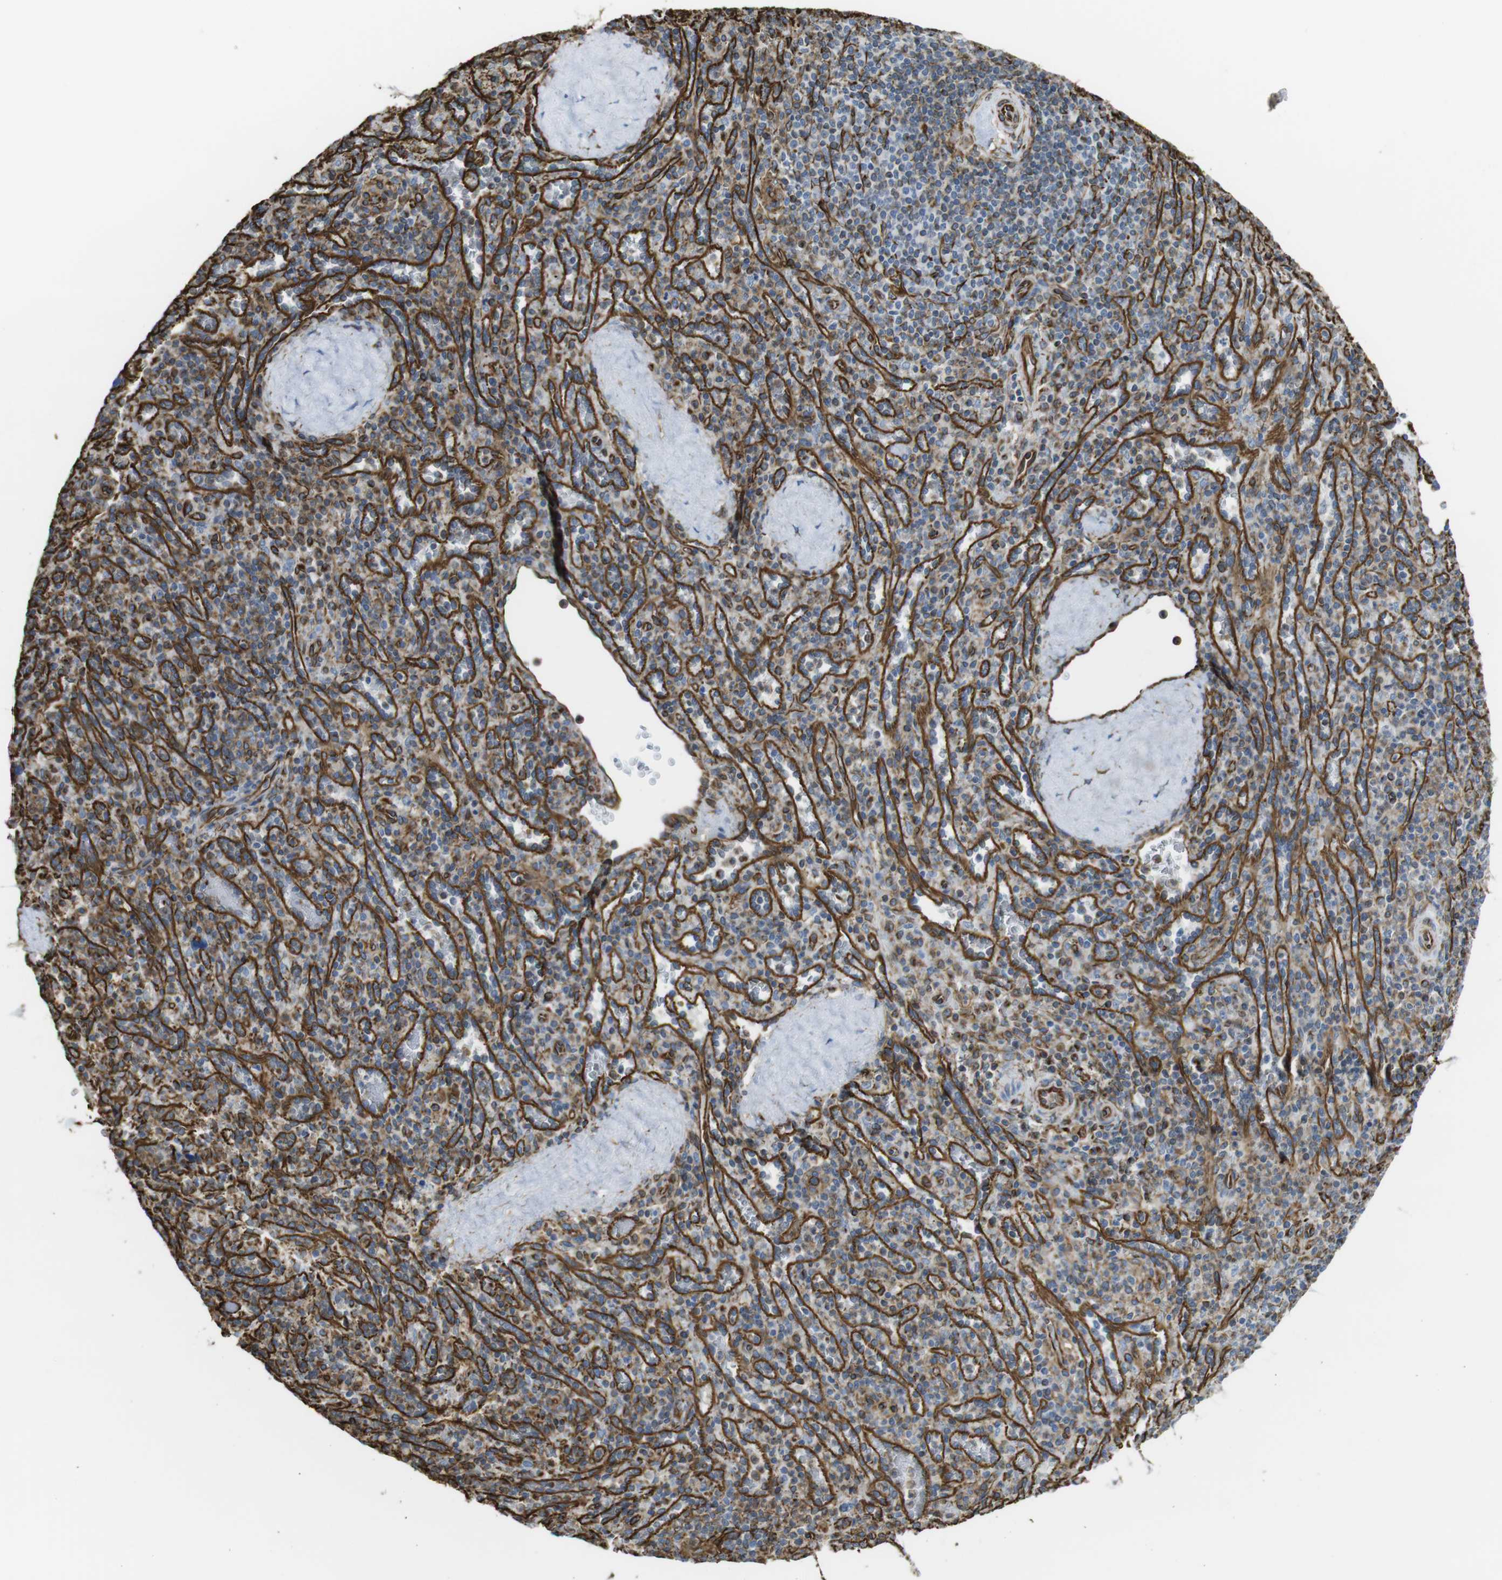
{"staining": {"intensity": "moderate", "quantity": "25%-75%", "location": "cytoplasmic/membranous"}, "tissue": "spleen", "cell_type": "Cells in red pulp", "image_type": "normal", "snomed": [{"axis": "morphology", "description": "Normal tissue, NOS"}, {"axis": "topography", "description": "Spleen"}], "caption": "Spleen stained for a protein demonstrates moderate cytoplasmic/membranous positivity in cells in red pulp.", "gene": "RALGPS1", "patient": {"sex": "male", "age": 36}}